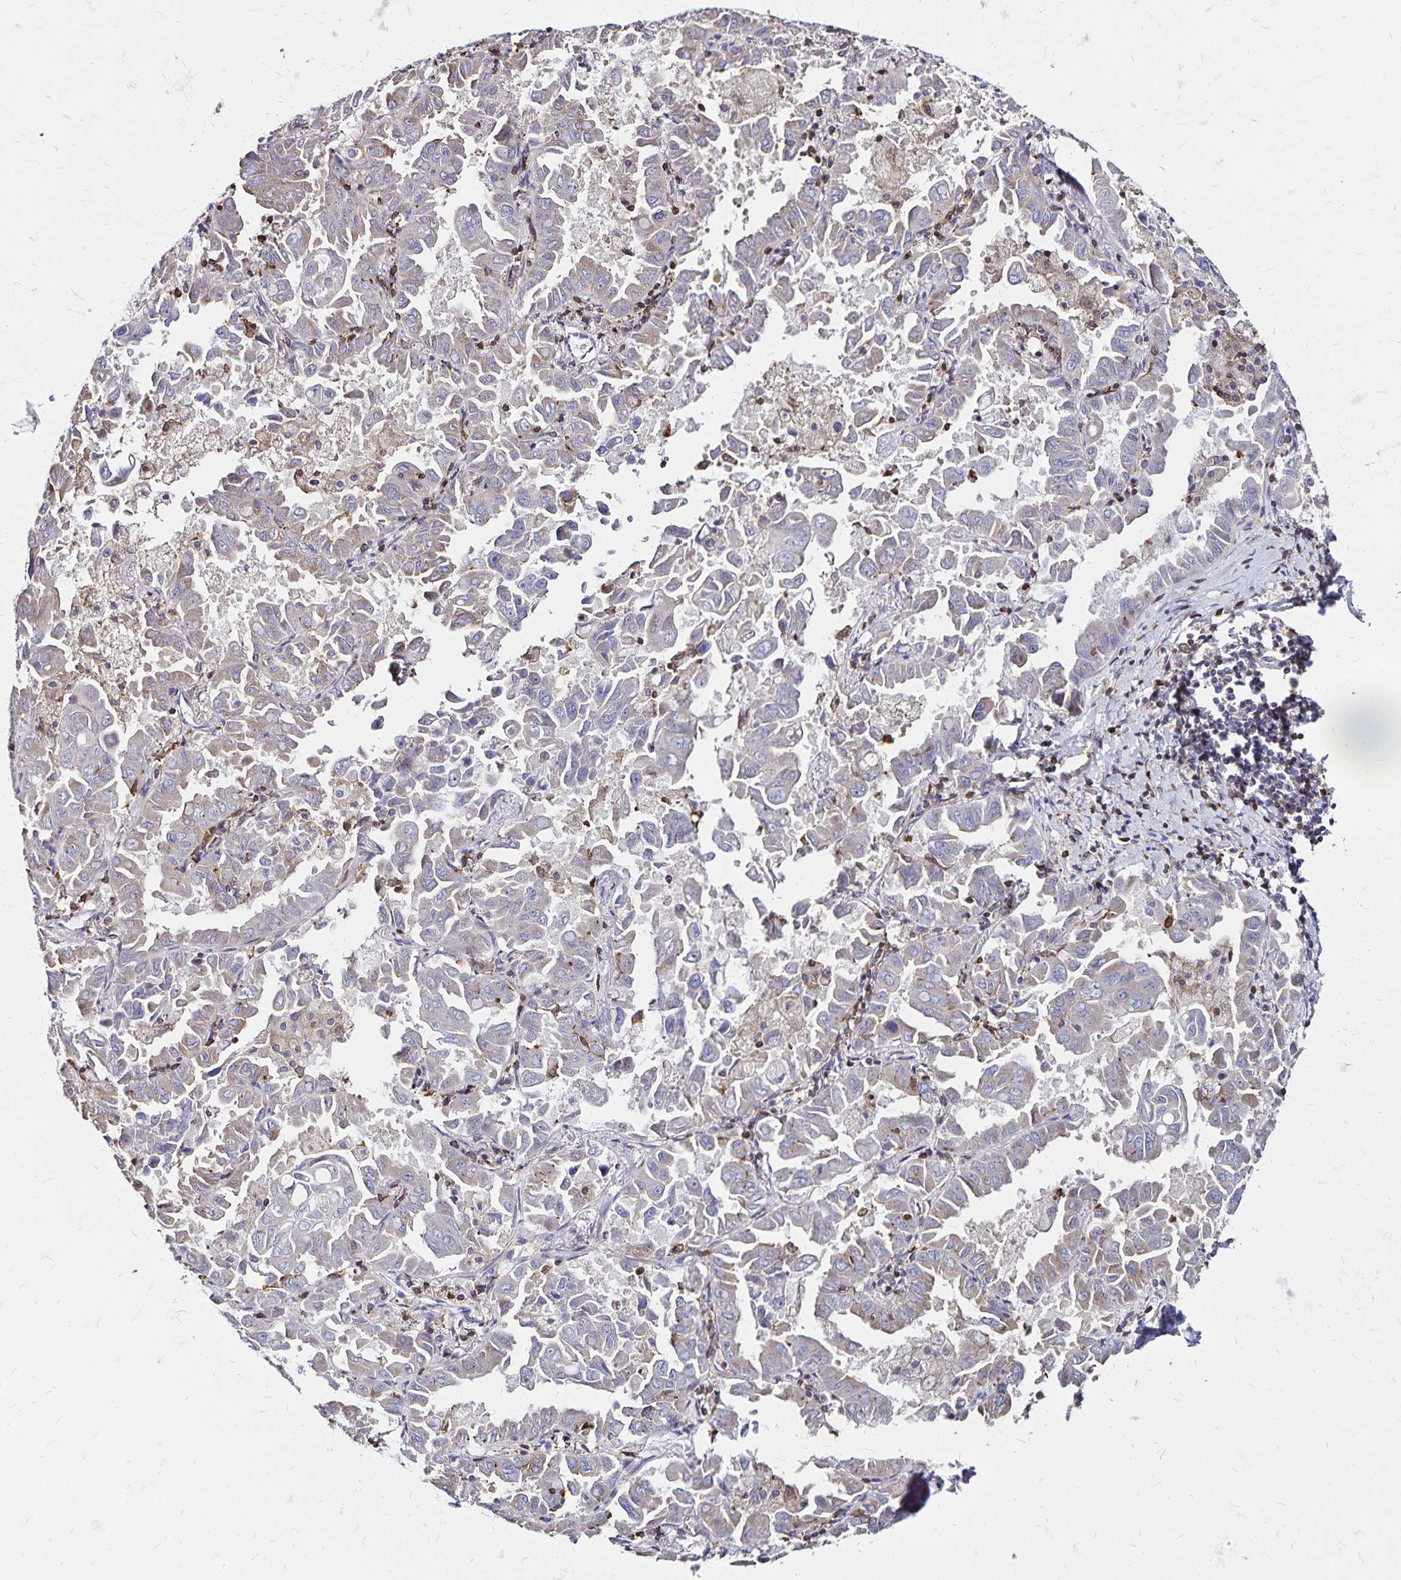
{"staining": {"intensity": "negative", "quantity": "none", "location": "none"}, "tissue": "lung cancer", "cell_type": "Tumor cells", "image_type": "cancer", "snomed": [{"axis": "morphology", "description": "Adenocarcinoma, NOS"}, {"axis": "topography", "description": "Lung"}], "caption": "A high-resolution image shows immunohistochemistry staining of adenocarcinoma (lung), which reveals no significant staining in tumor cells.", "gene": "NAGPA", "patient": {"sex": "male", "age": 64}}